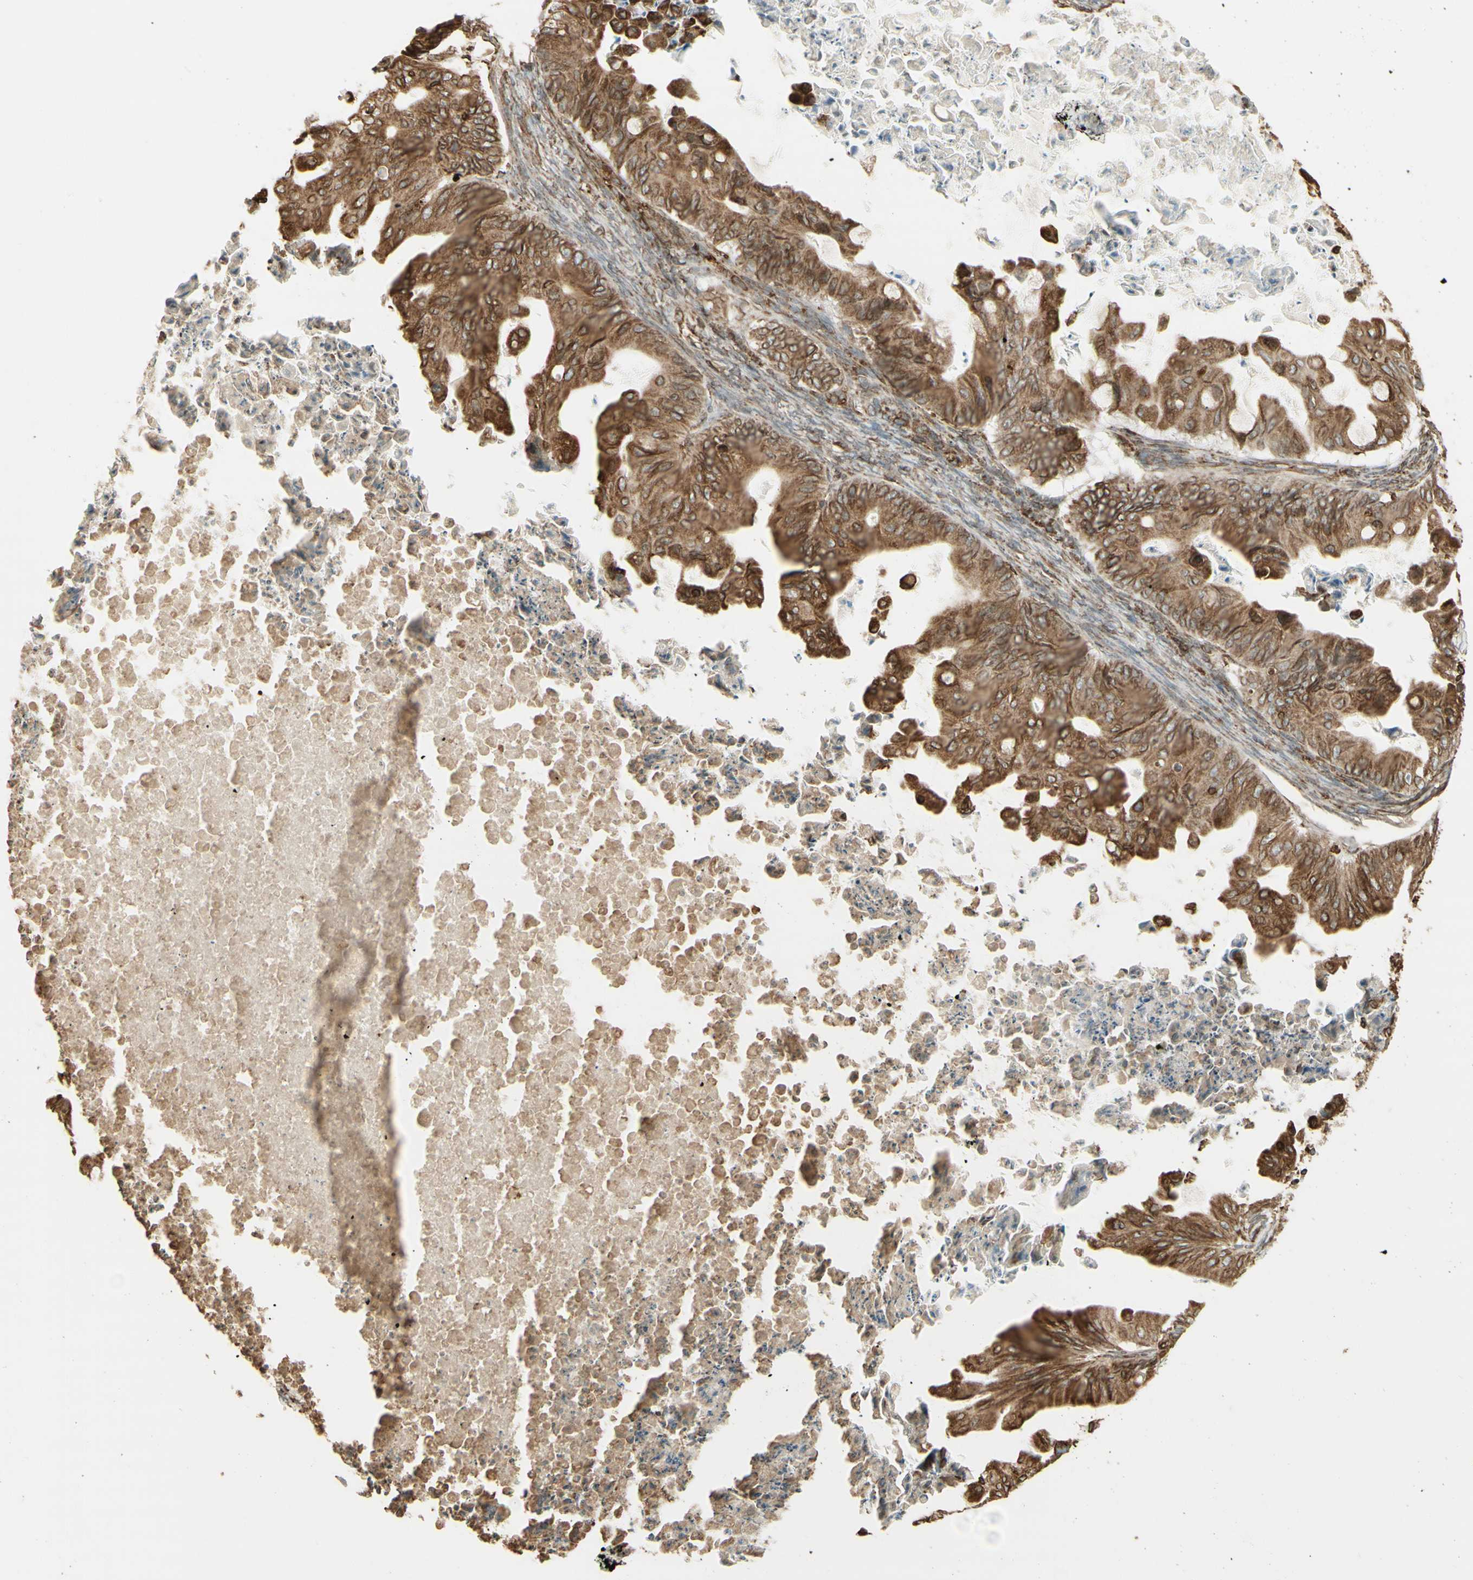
{"staining": {"intensity": "moderate", "quantity": ">75%", "location": "cytoplasmic/membranous"}, "tissue": "ovarian cancer", "cell_type": "Tumor cells", "image_type": "cancer", "snomed": [{"axis": "morphology", "description": "Cystadenocarcinoma, mucinous, NOS"}, {"axis": "topography", "description": "Ovary"}], "caption": "An immunohistochemistry image of neoplastic tissue is shown. Protein staining in brown shows moderate cytoplasmic/membranous positivity in ovarian cancer (mucinous cystadenocarcinoma) within tumor cells.", "gene": "CANX", "patient": {"sex": "female", "age": 37}}